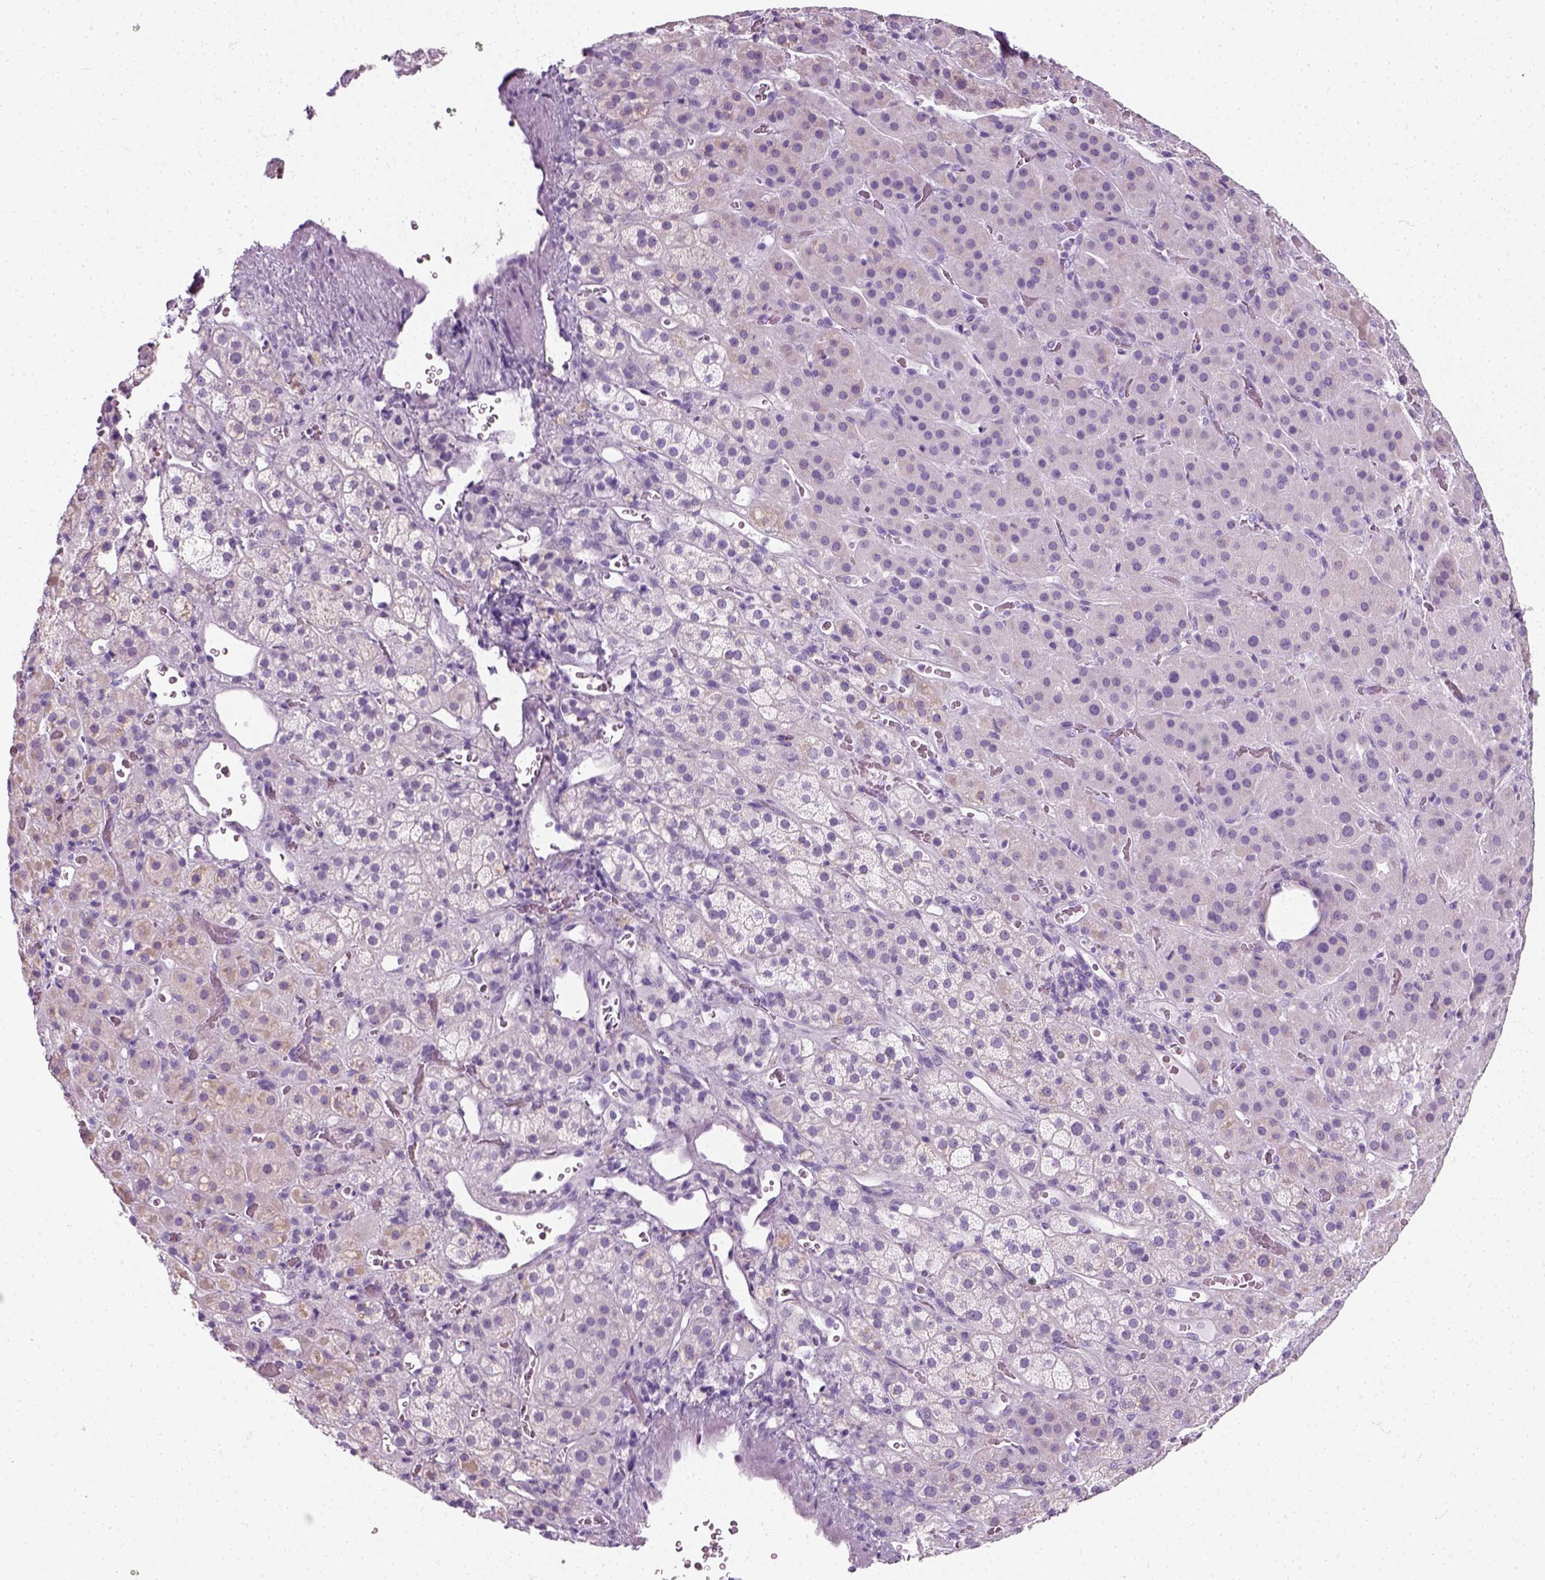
{"staining": {"intensity": "negative", "quantity": "none", "location": "none"}, "tissue": "adrenal gland", "cell_type": "Glandular cells", "image_type": "normal", "snomed": [{"axis": "morphology", "description": "Normal tissue, NOS"}, {"axis": "topography", "description": "Adrenal gland"}], "caption": "A histopathology image of adrenal gland stained for a protein reveals no brown staining in glandular cells.", "gene": "SLC12A5", "patient": {"sex": "male", "age": 57}}